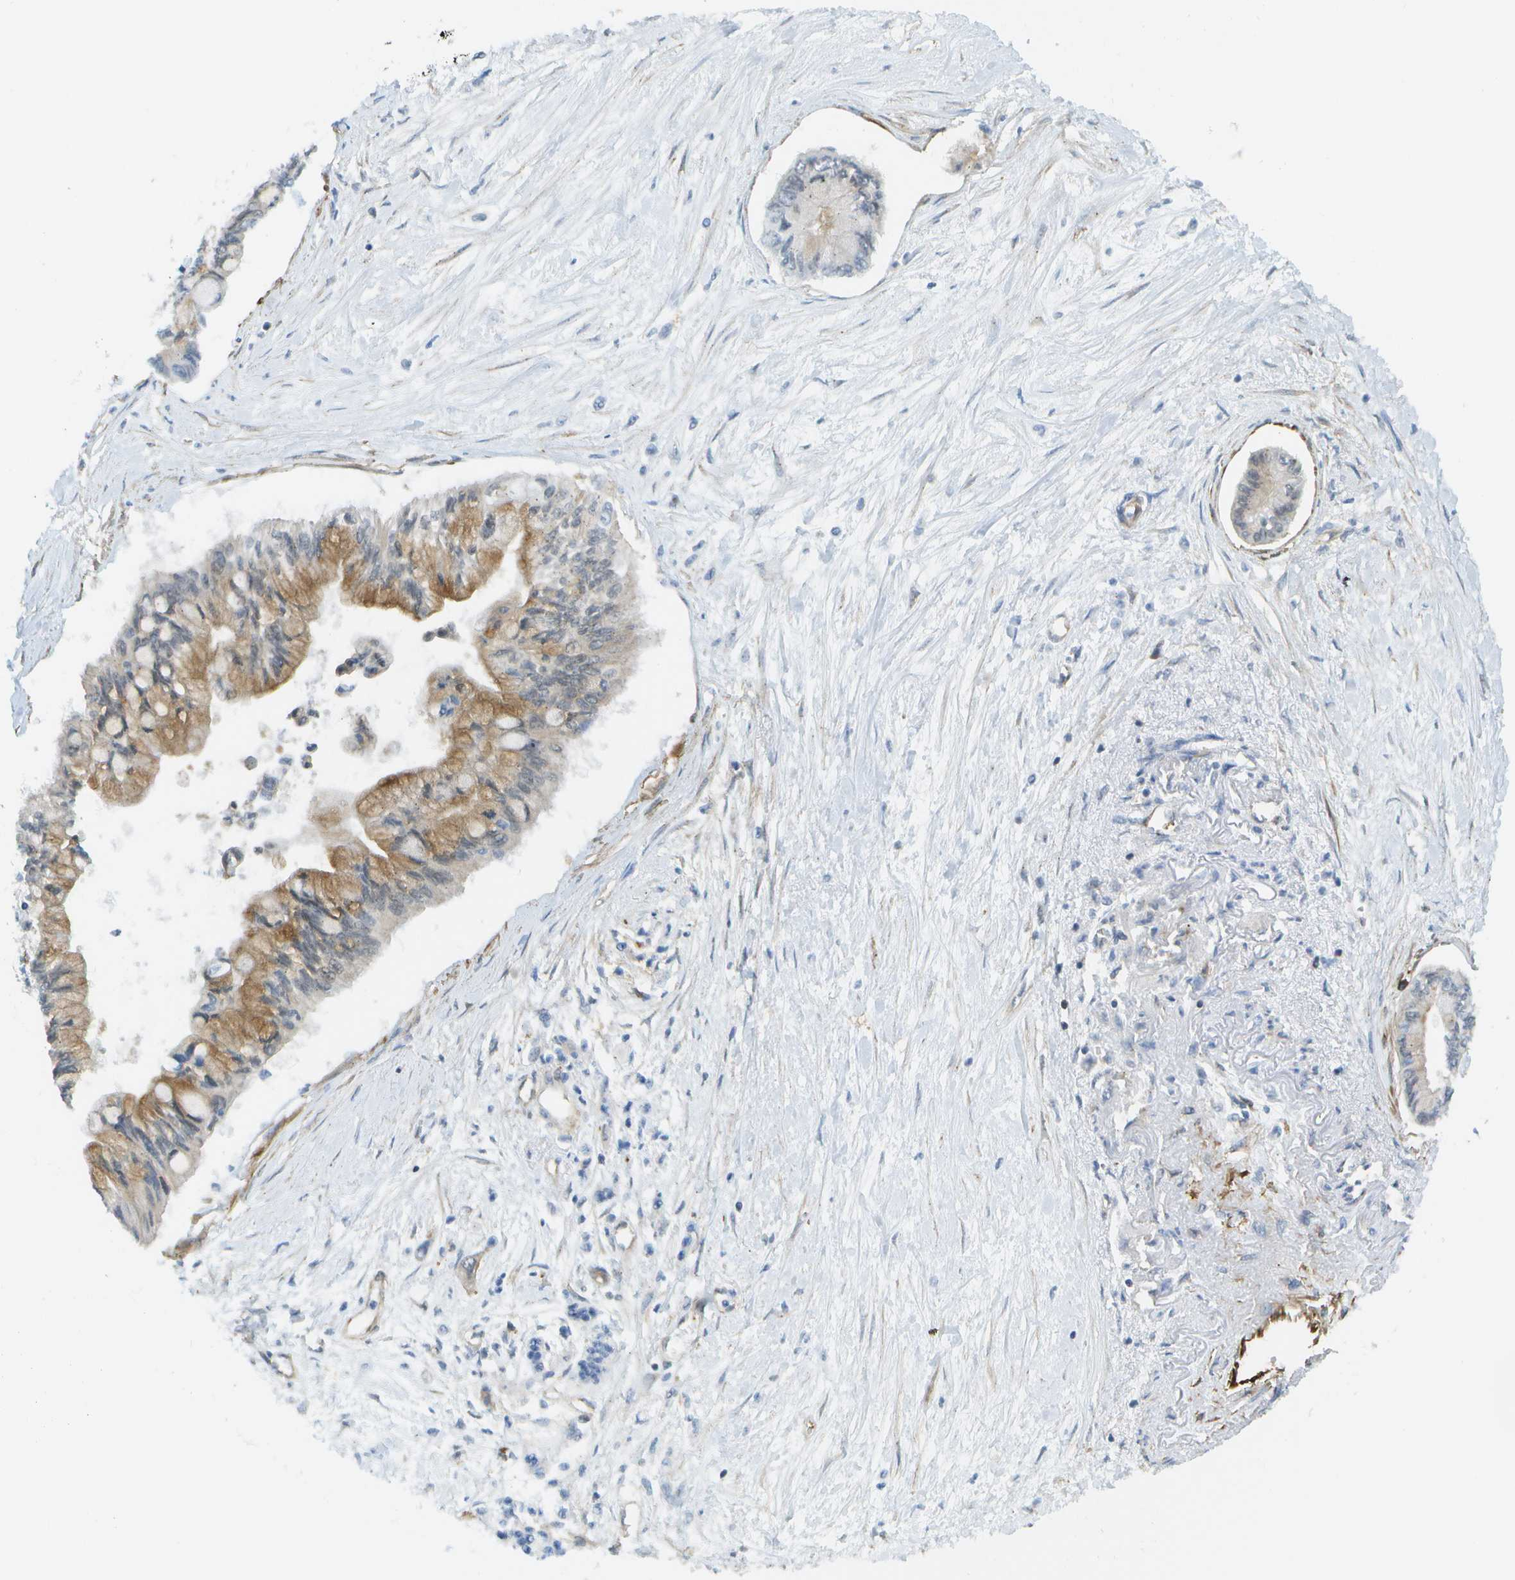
{"staining": {"intensity": "moderate", "quantity": "25%-75%", "location": "cytoplasmic/membranous"}, "tissue": "pancreatic cancer", "cell_type": "Tumor cells", "image_type": "cancer", "snomed": [{"axis": "morphology", "description": "Adenocarcinoma, NOS"}, {"axis": "topography", "description": "Pancreas"}], "caption": "Adenocarcinoma (pancreatic) stained for a protein (brown) demonstrates moderate cytoplasmic/membranous positive expression in approximately 25%-75% of tumor cells.", "gene": "KIAA0040", "patient": {"sex": "female", "age": 77}}